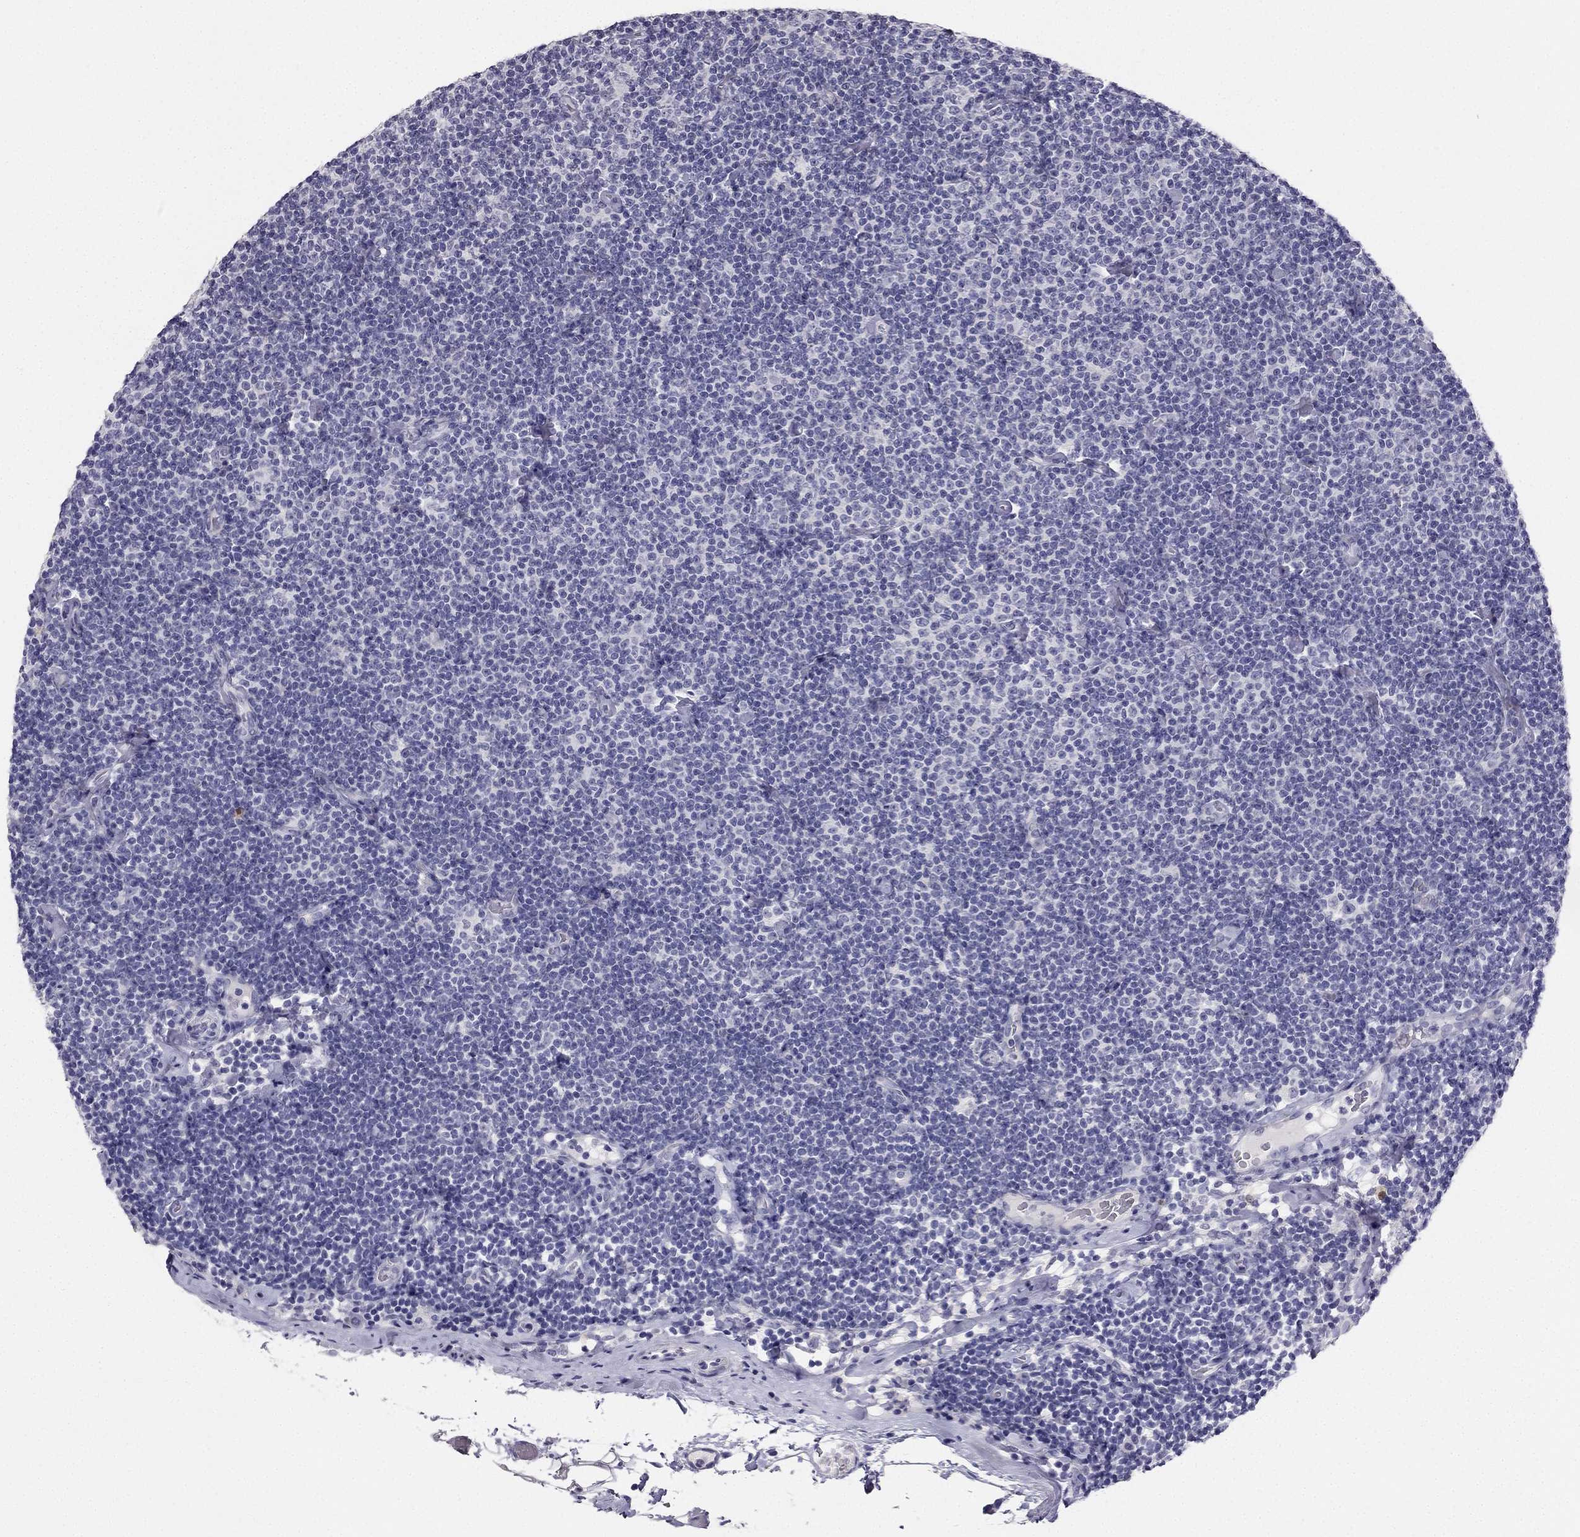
{"staining": {"intensity": "negative", "quantity": "none", "location": "none"}, "tissue": "lymphoma", "cell_type": "Tumor cells", "image_type": "cancer", "snomed": [{"axis": "morphology", "description": "Malignant lymphoma, non-Hodgkin's type, Low grade"}, {"axis": "topography", "description": "Lymph node"}], "caption": "Immunohistochemistry (IHC) photomicrograph of human malignant lymphoma, non-Hodgkin's type (low-grade) stained for a protein (brown), which demonstrates no staining in tumor cells.", "gene": "CALB2", "patient": {"sex": "male", "age": 81}}